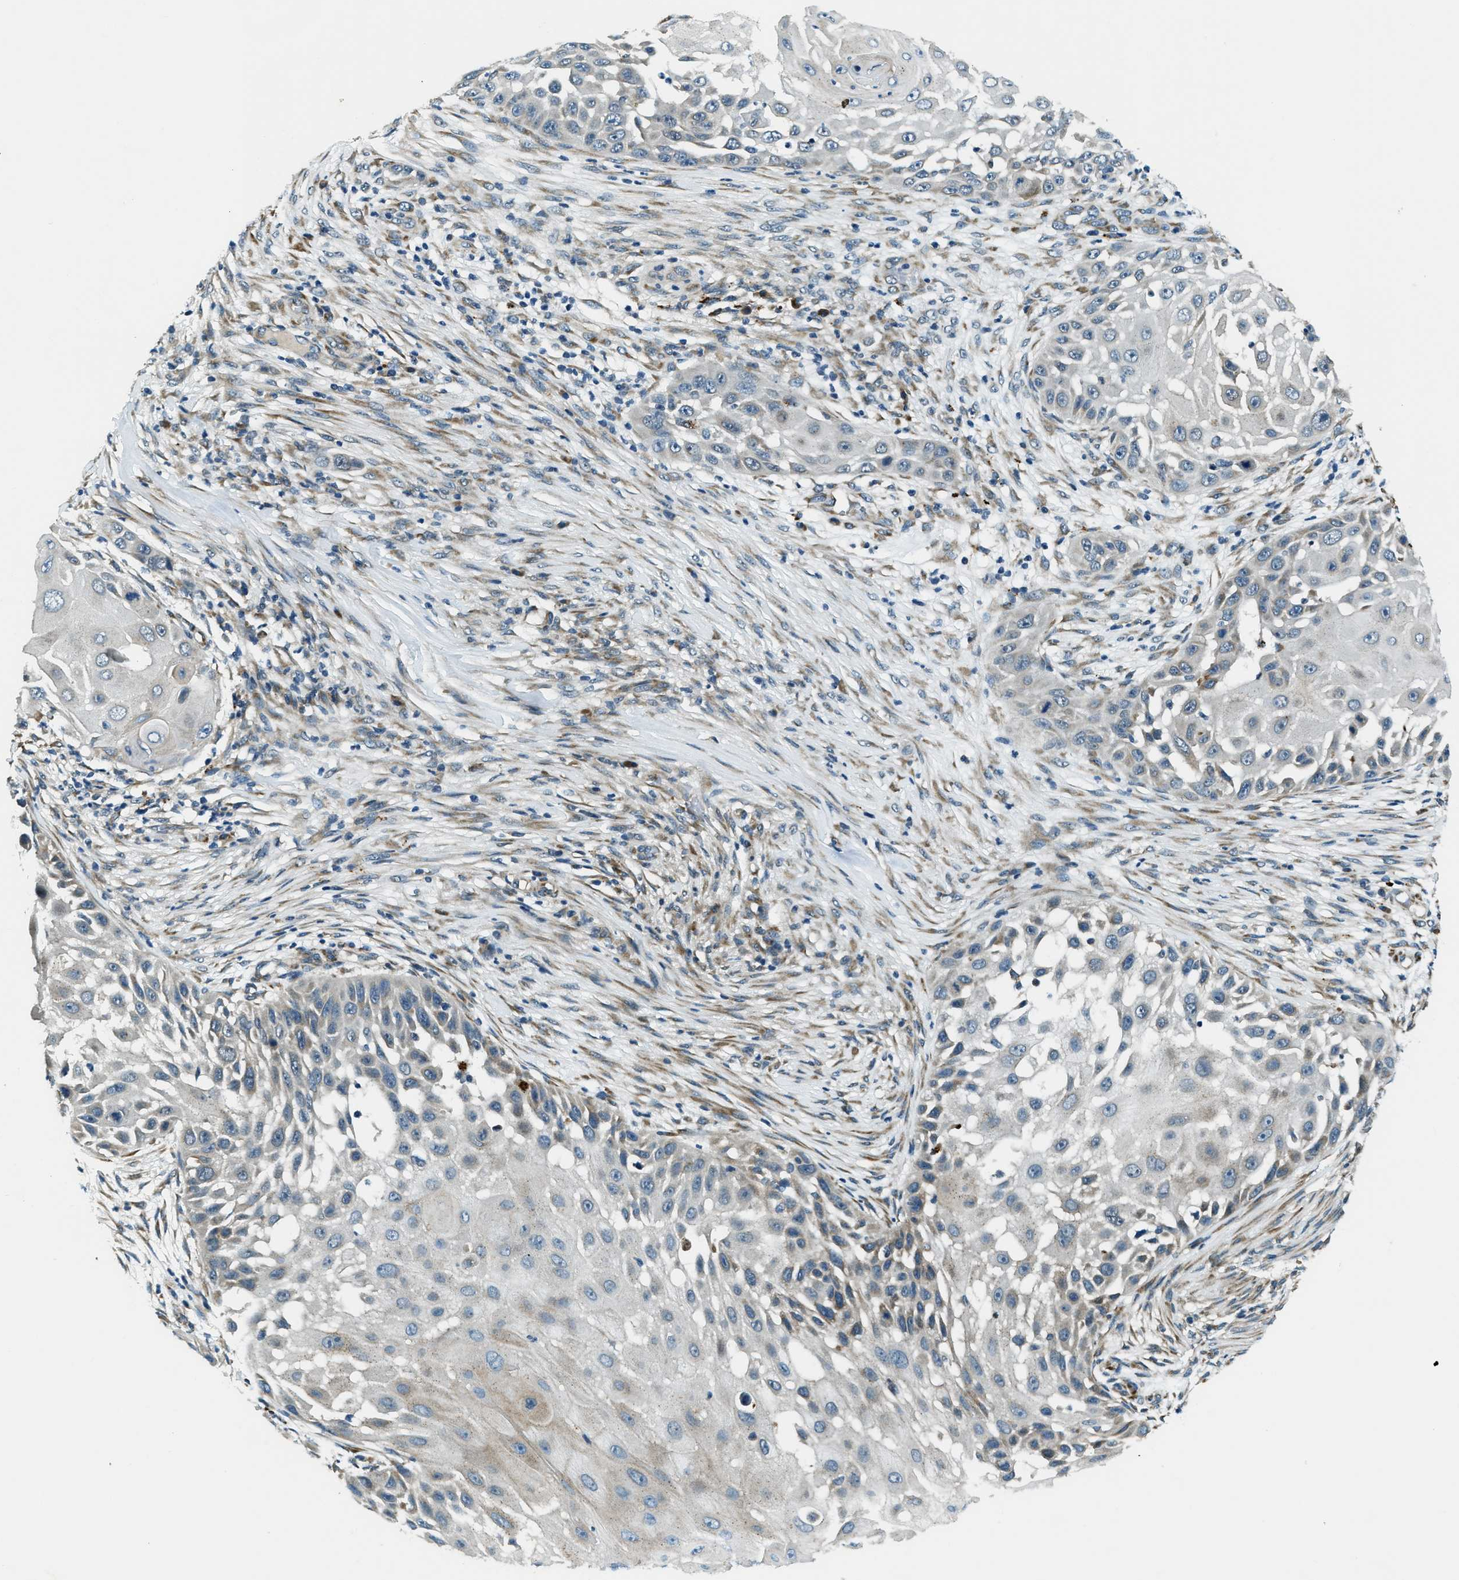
{"staining": {"intensity": "weak", "quantity": "<25%", "location": "cytoplasmic/membranous"}, "tissue": "skin cancer", "cell_type": "Tumor cells", "image_type": "cancer", "snomed": [{"axis": "morphology", "description": "Squamous cell carcinoma, NOS"}, {"axis": "topography", "description": "Skin"}], "caption": "There is no significant expression in tumor cells of squamous cell carcinoma (skin).", "gene": "GINM1", "patient": {"sex": "female", "age": 44}}